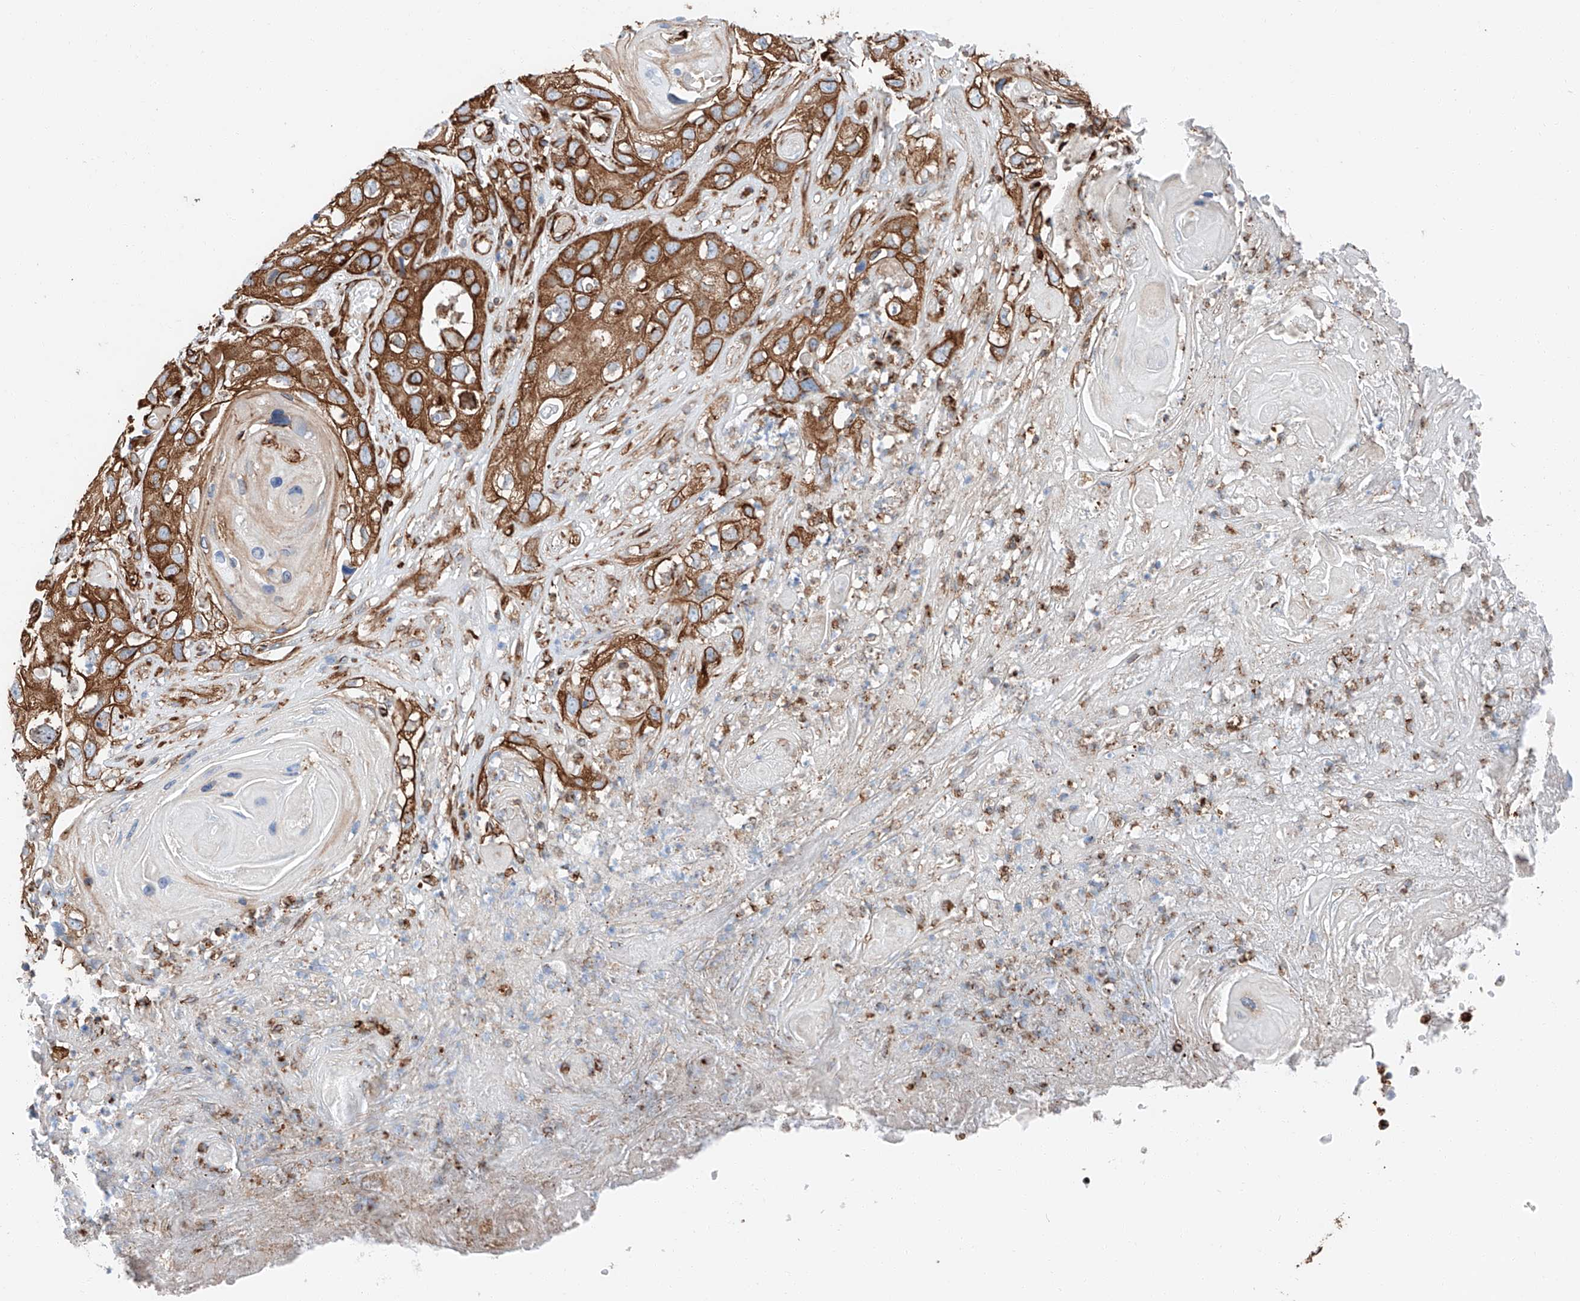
{"staining": {"intensity": "strong", "quantity": ">75%", "location": "cytoplasmic/membranous"}, "tissue": "skin cancer", "cell_type": "Tumor cells", "image_type": "cancer", "snomed": [{"axis": "morphology", "description": "Squamous cell carcinoma, NOS"}, {"axis": "topography", "description": "Skin"}], "caption": "Skin cancer (squamous cell carcinoma) tissue displays strong cytoplasmic/membranous positivity in approximately >75% of tumor cells", "gene": "ZNF804A", "patient": {"sex": "male", "age": 55}}